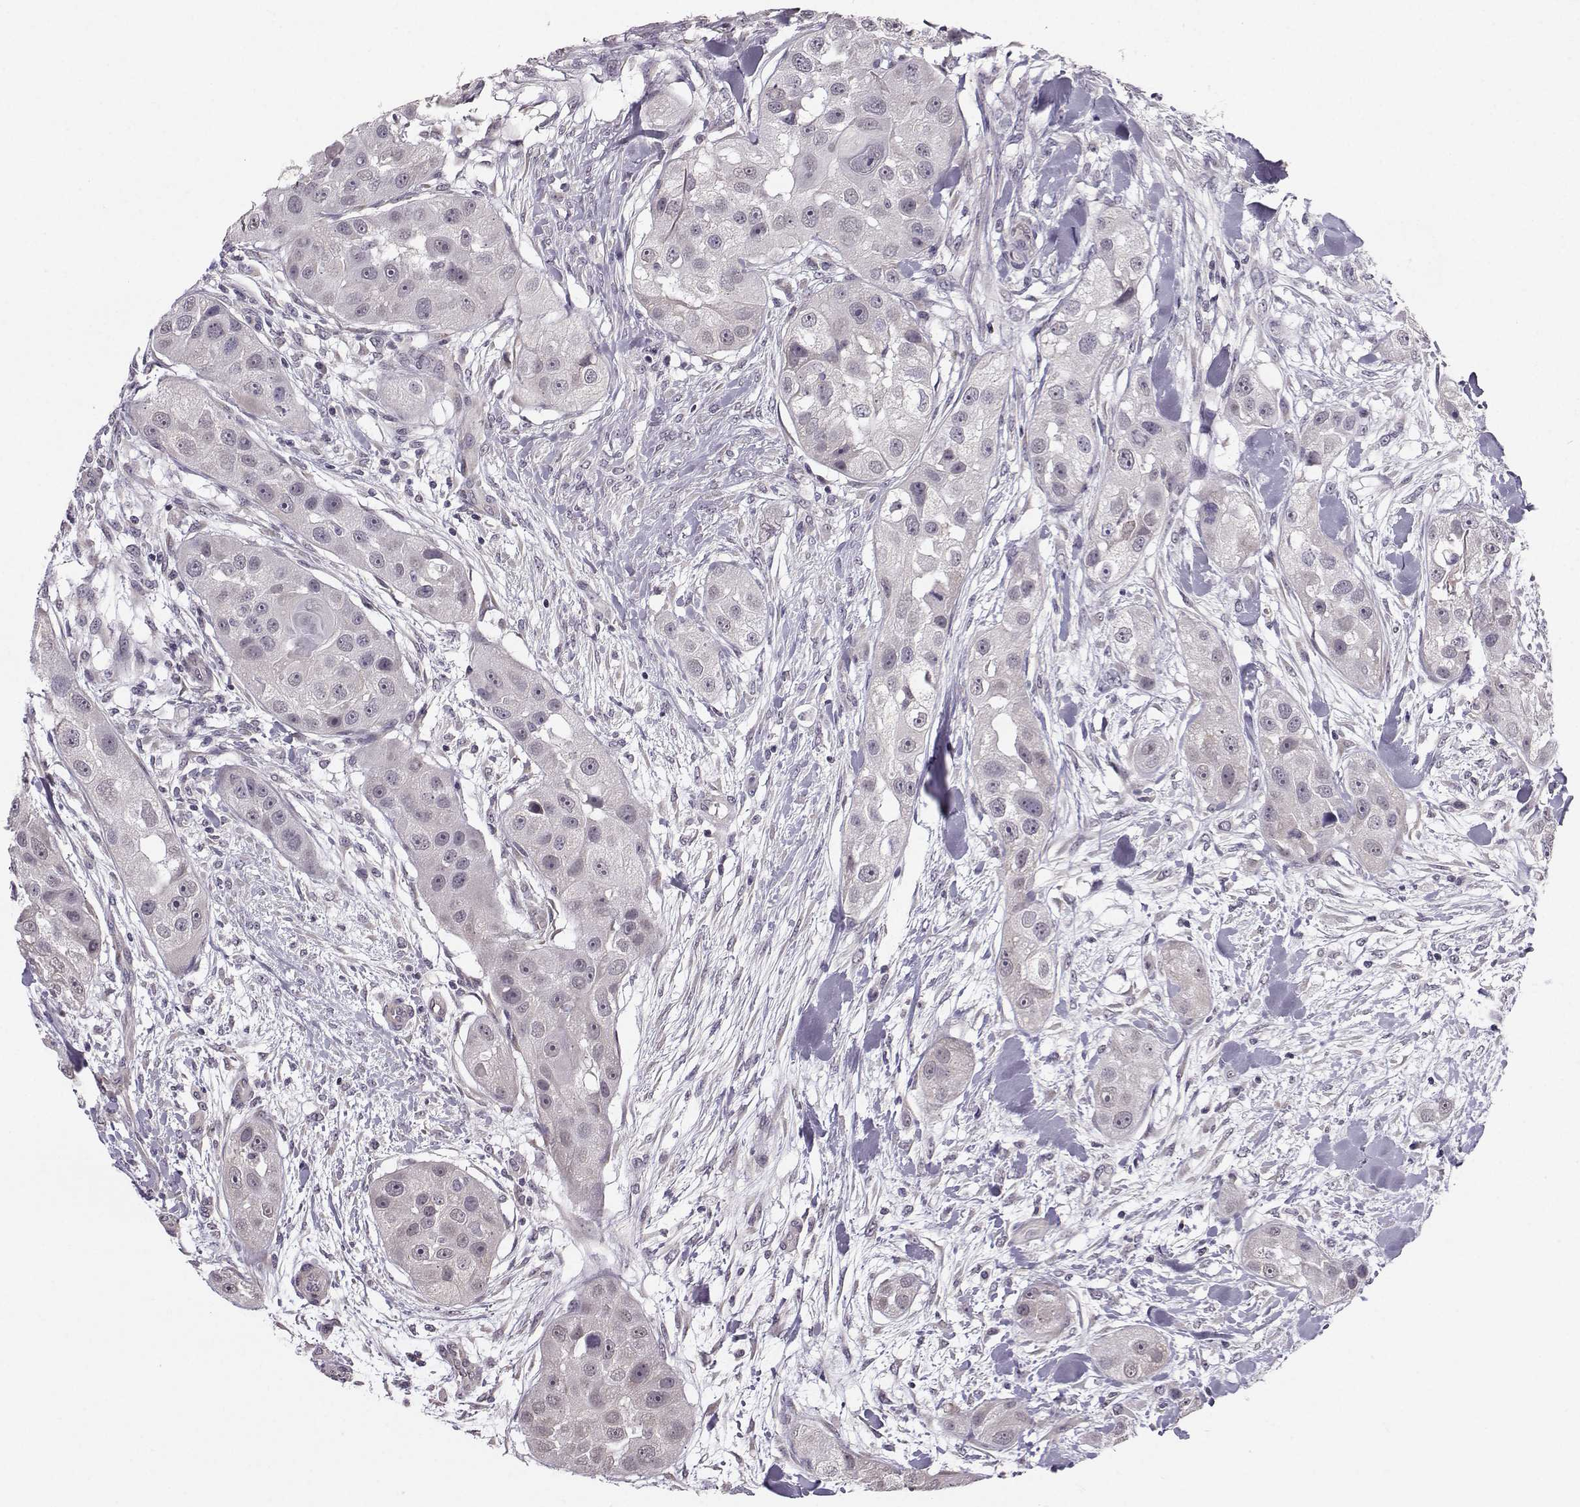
{"staining": {"intensity": "negative", "quantity": "none", "location": "none"}, "tissue": "head and neck cancer", "cell_type": "Tumor cells", "image_type": "cancer", "snomed": [{"axis": "morphology", "description": "Squamous cell carcinoma, NOS"}, {"axis": "topography", "description": "Head-Neck"}], "caption": "This is an immunohistochemistry histopathology image of human head and neck cancer. There is no positivity in tumor cells.", "gene": "TSPYL5", "patient": {"sex": "male", "age": 51}}